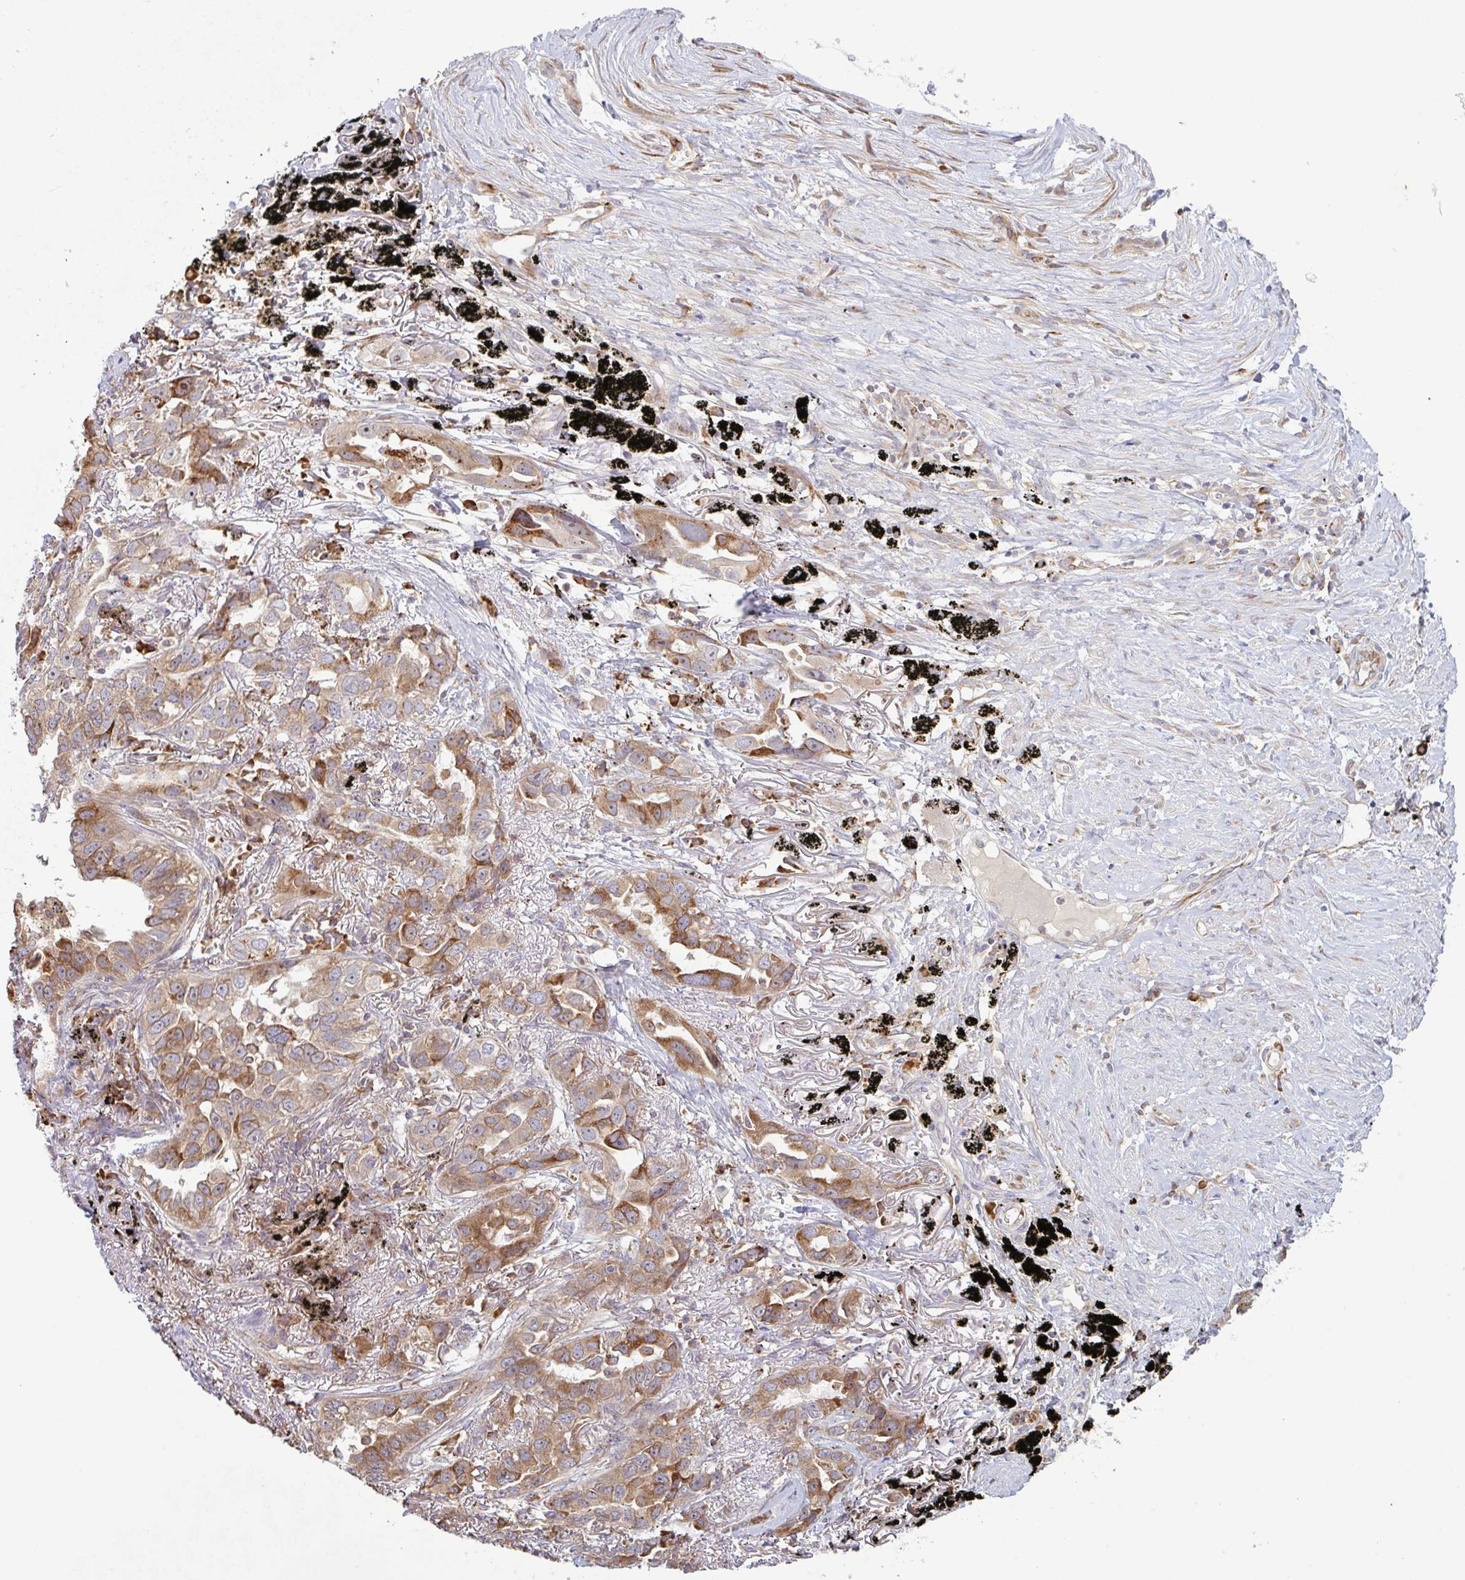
{"staining": {"intensity": "strong", "quantity": ">75%", "location": "cytoplasmic/membranous"}, "tissue": "lung cancer", "cell_type": "Tumor cells", "image_type": "cancer", "snomed": [{"axis": "morphology", "description": "Adenocarcinoma, NOS"}, {"axis": "topography", "description": "Lung"}], "caption": "DAB (3,3'-diaminobenzidine) immunohistochemical staining of human adenocarcinoma (lung) reveals strong cytoplasmic/membranous protein staining in about >75% of tumor cells.", "gene": "RIT1", "patient": {"sex": "male", "age": 67}}